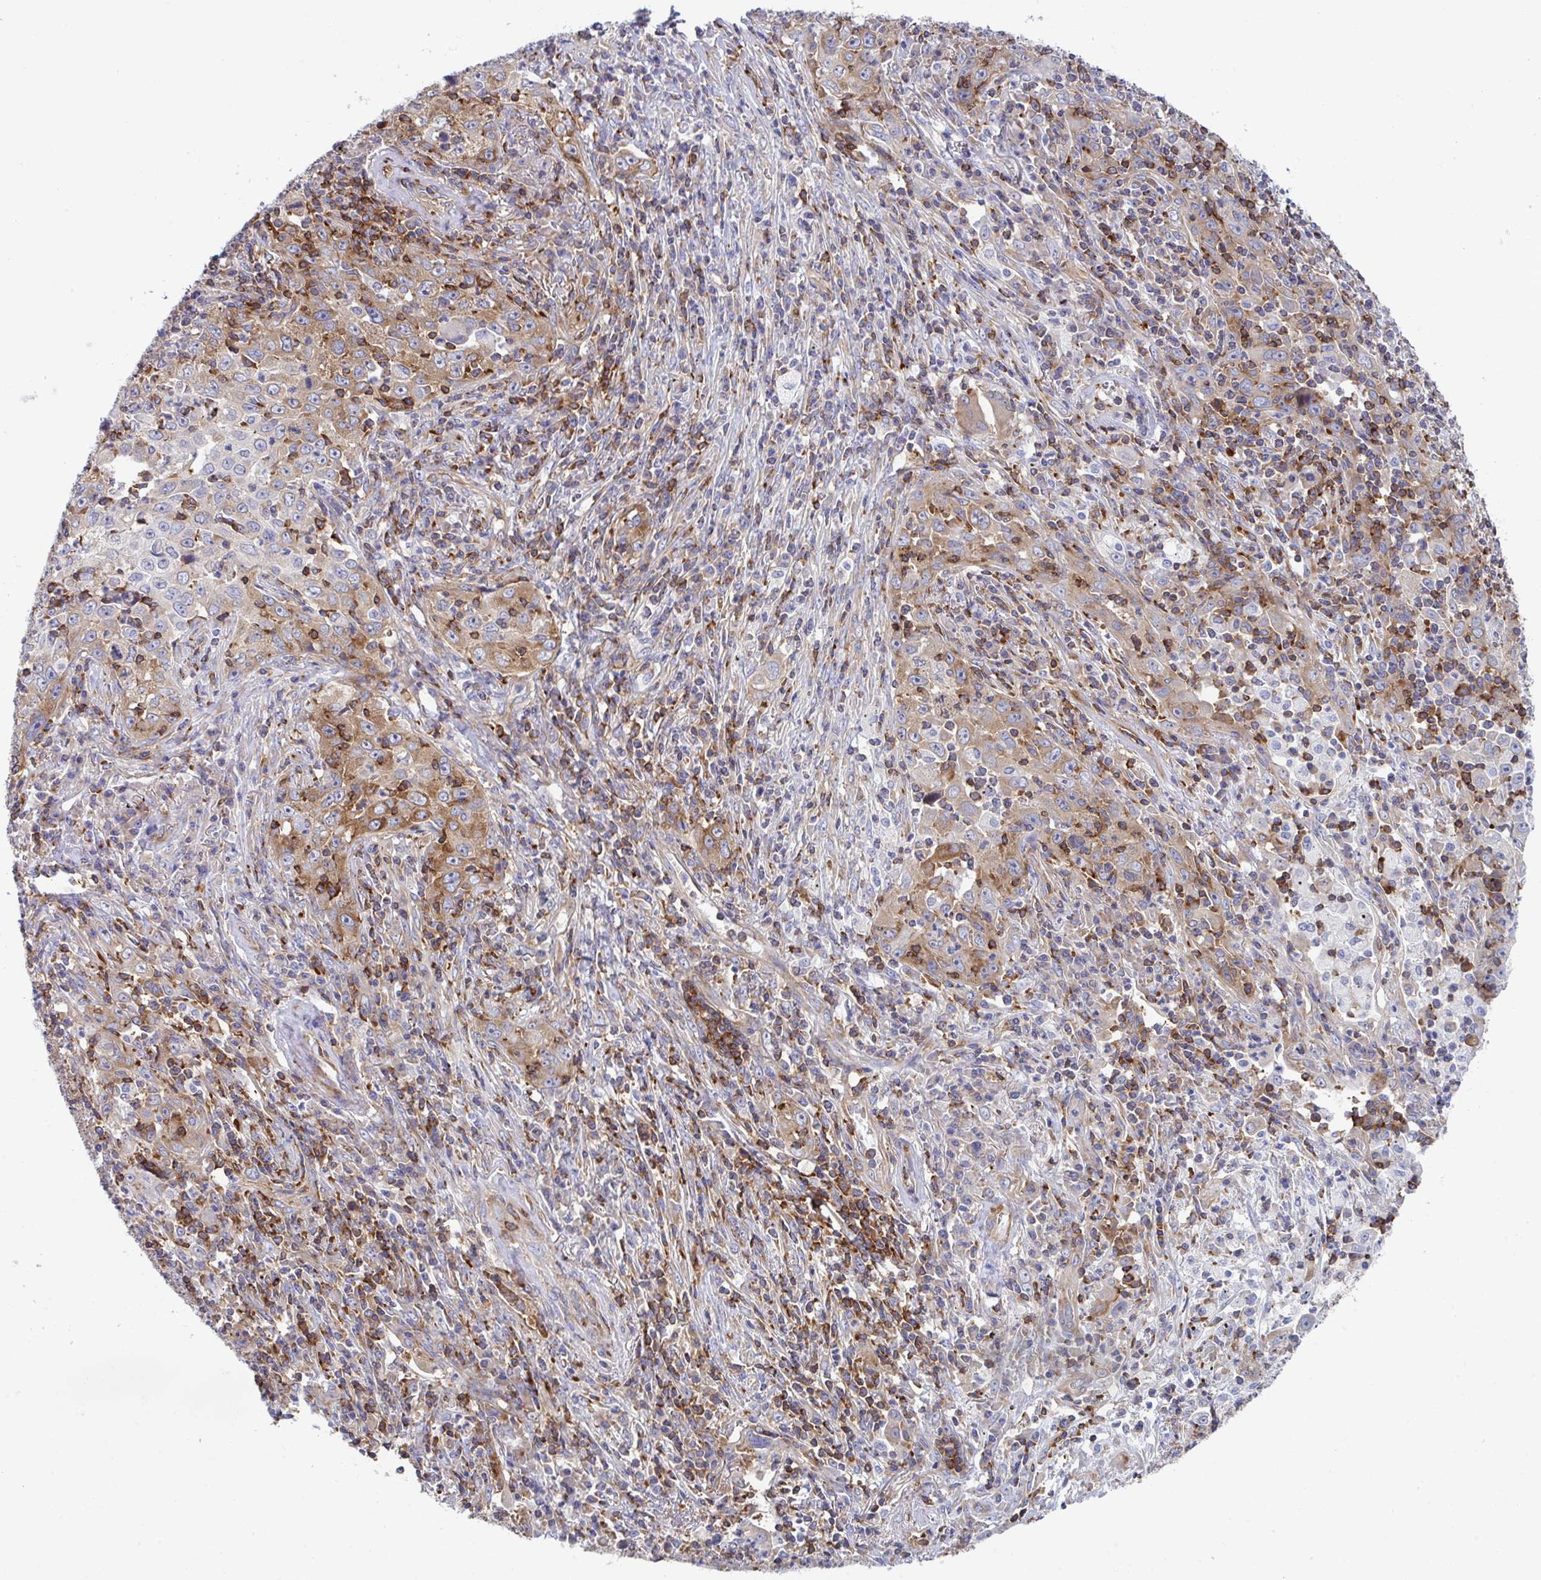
{"staining": {"intensity": "moderate", "quantity": "25%-75%", "location": "cytoplasmic/membranous"}, "tissue": "lung cancer", "cell_type": "Tumor cells", "image_type": "cancer", "snomed": [{"axis": "morphology", "description": "Squamous cell carcinoma, NOS"}, {"axis": "topography", "description": "Lung"}], "caption": "This image displays IHC staining of lung squamous cell carcinoma, with medium moderate cytoplasmic/membranous expression in about 25%-75% of tumor cells.", "gene": "WNK1", "patient": {"sex": "male", "age": 71}}